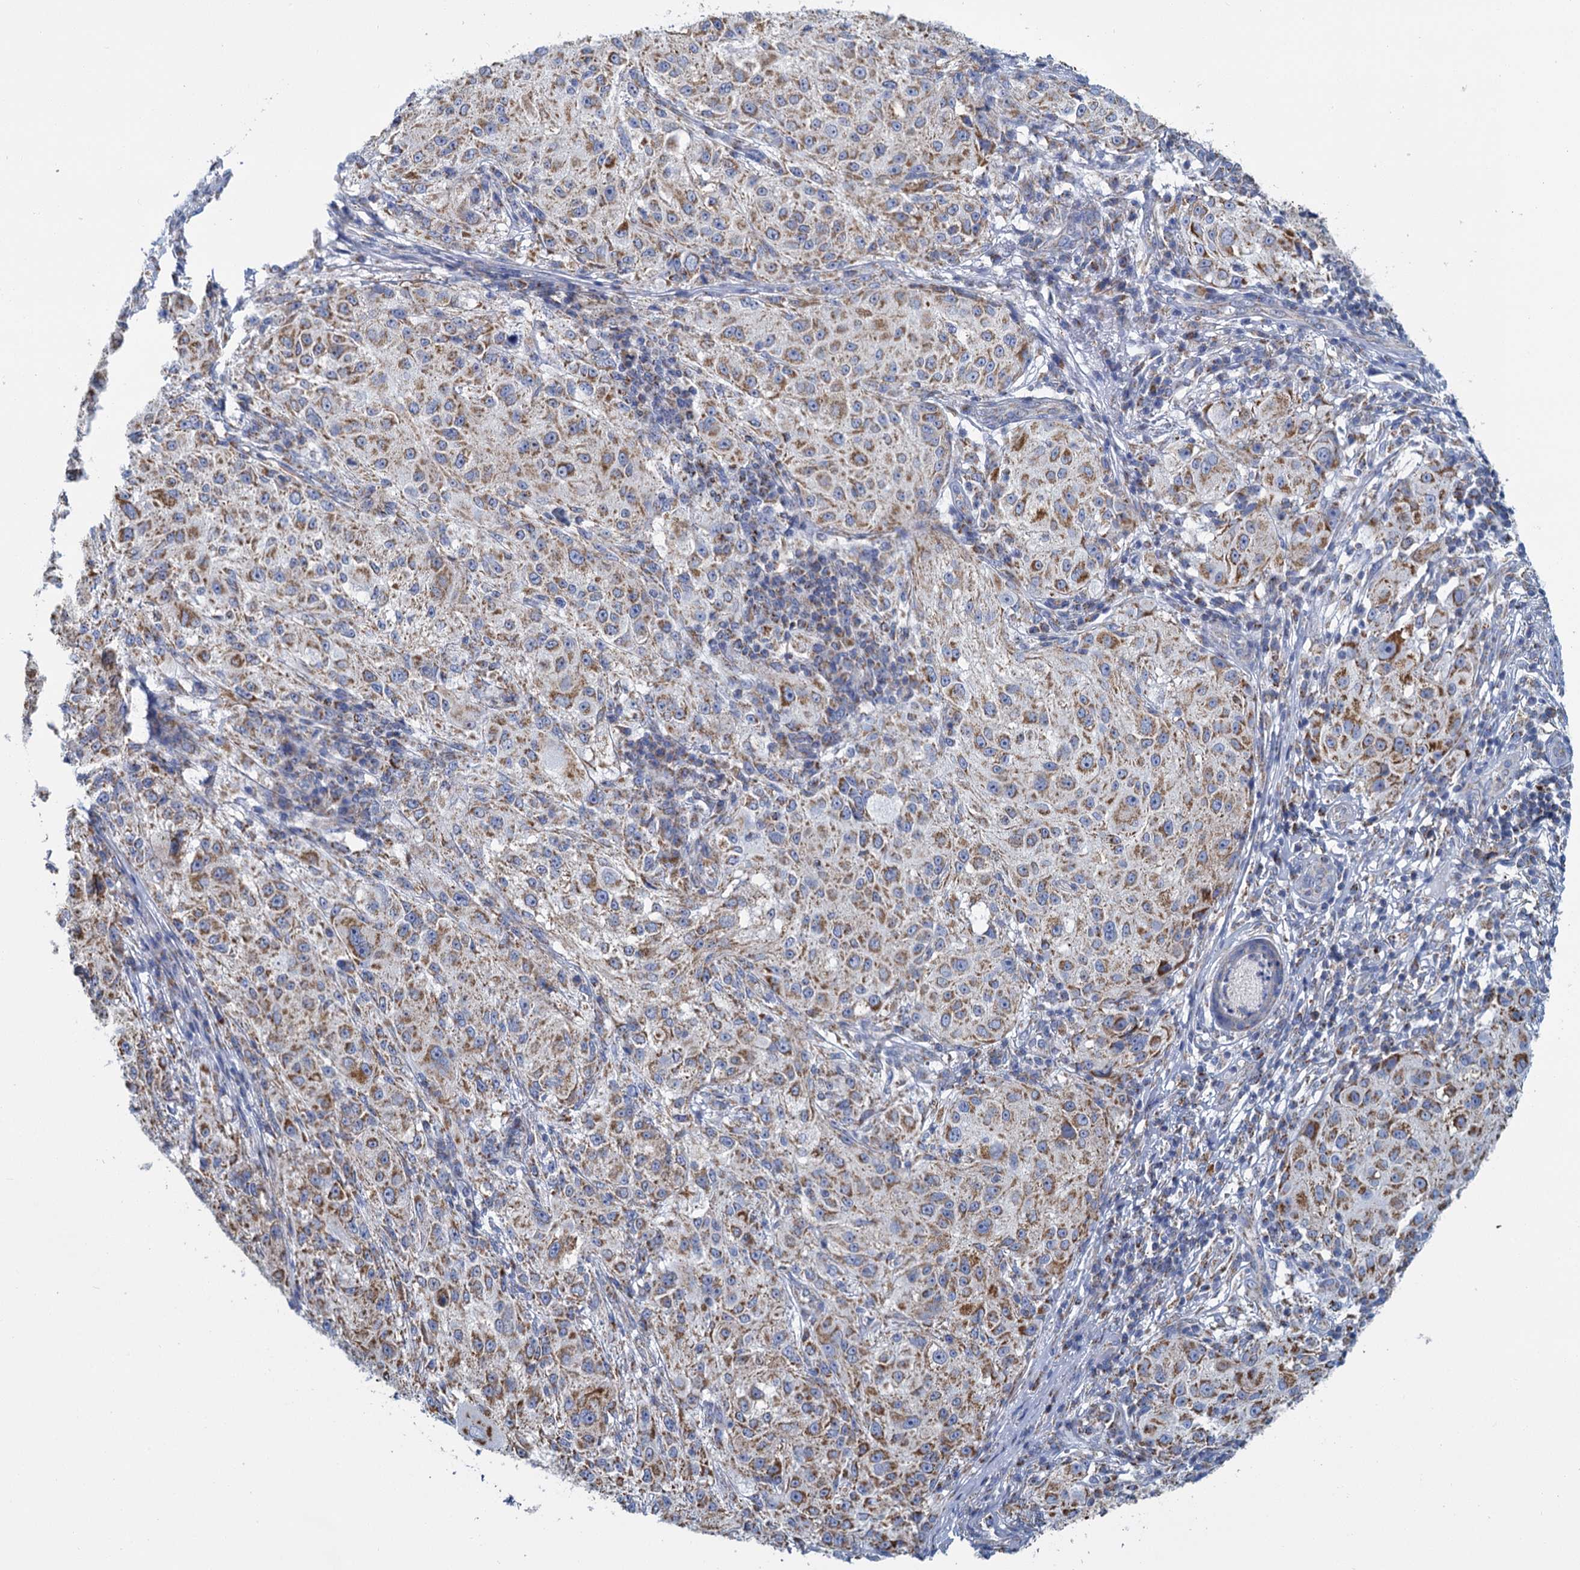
{"staining": {"intensity": "moderate", "quantity": ">75%", "location": "cytoplasmic/membranous"}, "tissue": "melanoma", "cell_type": "Tumor cells", "image_type": "cancer", "snomed": [{"axis": "morphology", "description": "Necrosis, NOS"}, {"axis": "morphology", "description": "Malignant melanoma, NOS"}, {"axis": "topography", "description": "Skin"}], "caption": "Immunohistochemistry (IHC) staining of melanoma, which exhibits medium levels of moderate cytoplasmic/membranous positivity in about >75% of tumor cells indicating moderate cytoplasmic/membranous protein staining. The staining was performed using DAB (3,3'-diaminobenzidine) (brown) for protein detection and nuclei were counterstained in hematoxylin (blue).", "gene": "CCP110", "patient": {"sex": "female", "age": 87}}